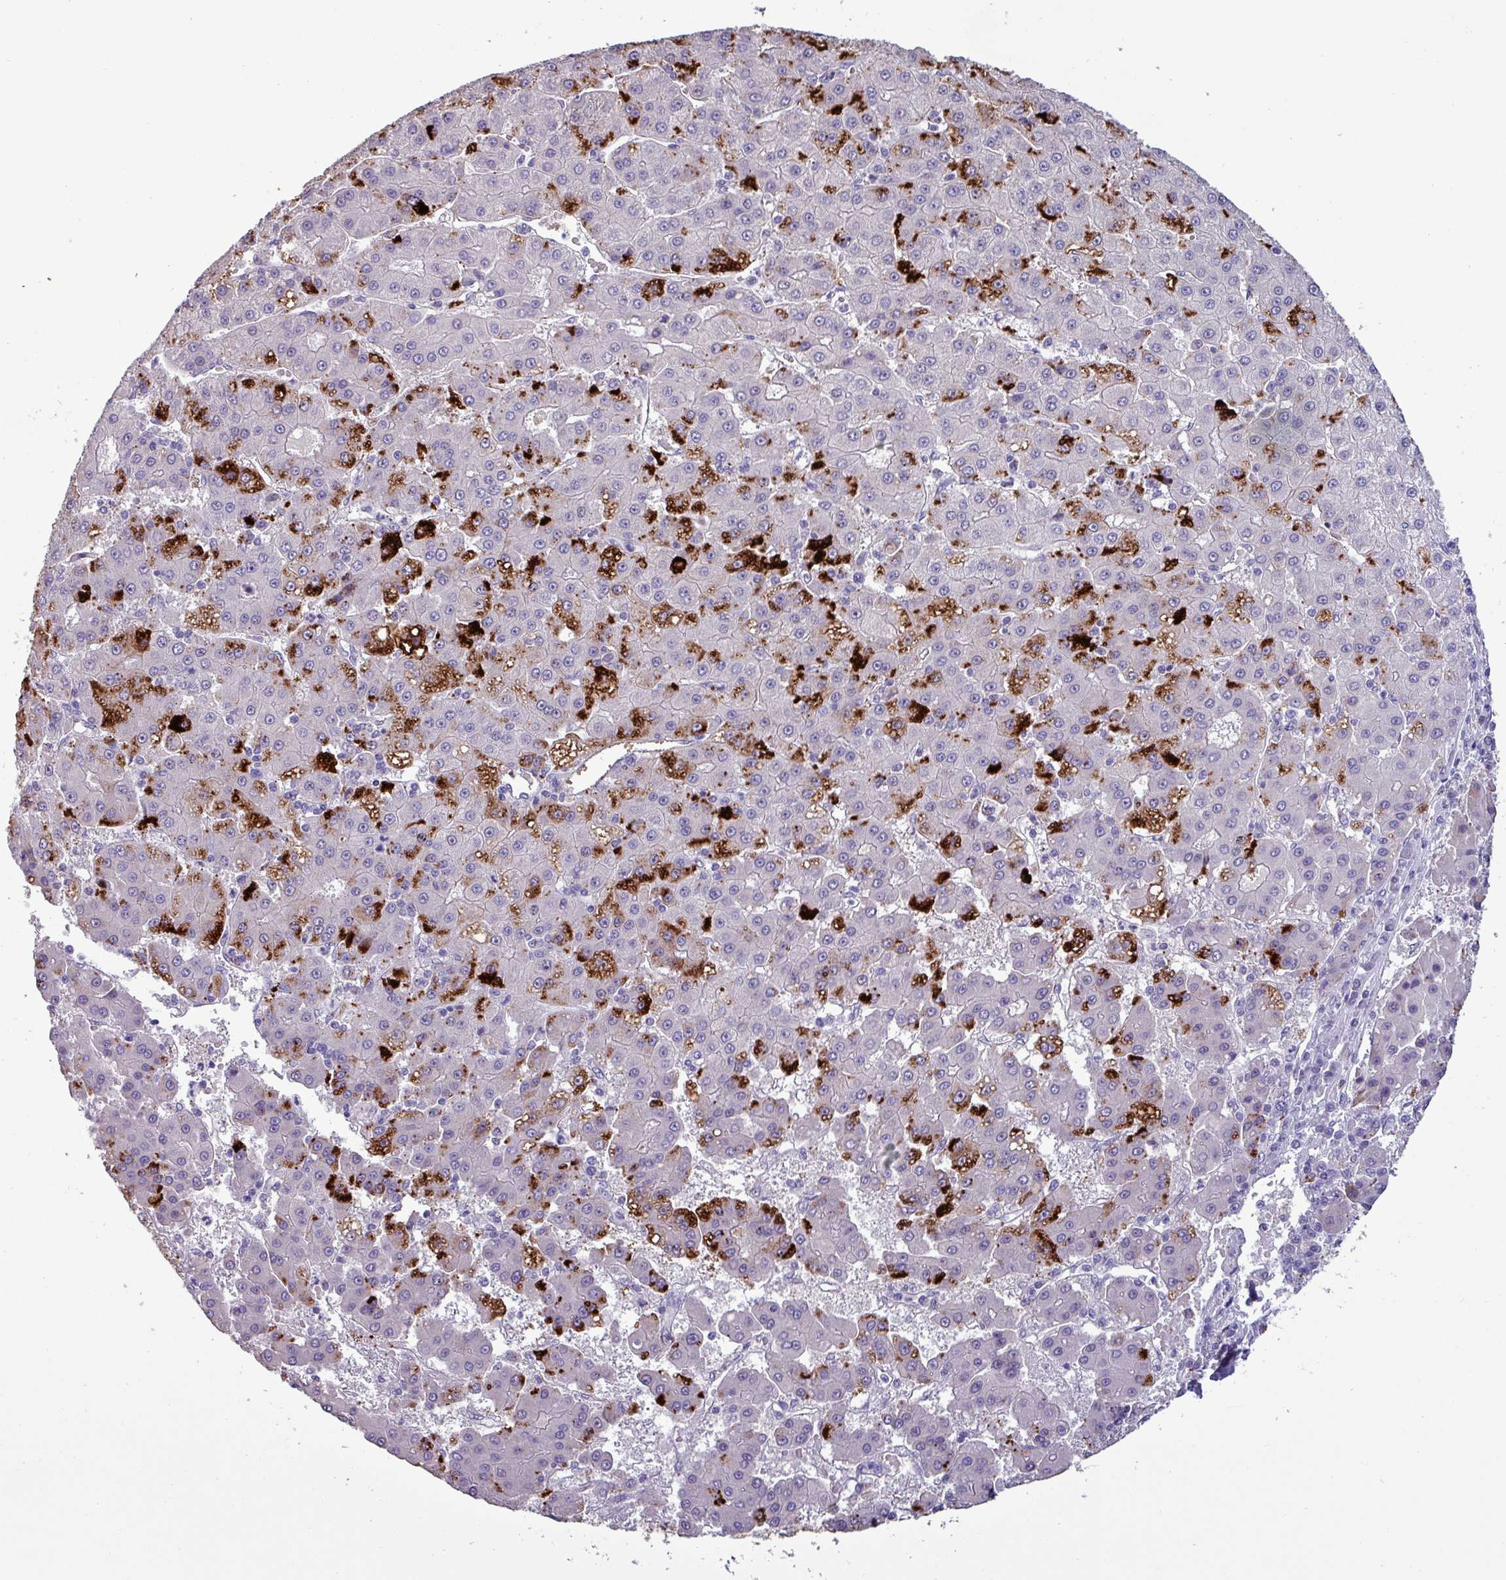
{"staining": {"intensity": "strong", "quantity": "25%-75%", "location": "cytoplasmic/membranous"}, "tissue": "liver cancer", "cell_type": "Tumor cells", "image_type": "cancer", "snomed": [{"axis": "morphology", "description": "Carcinoma, Hepatocellular, NOS"}, {"axis": "topography", "description": "Liver"}], "caption": "High-magnification brightfield microscopy of liver cancer stained with DAB (brown) and counterstained with hematoxylin (blue). tumor cells exhibit strong cytoplasmic/membranous positivity is present in about25%-75% of cells.", "gene": "PLIN2", "patient": {"sex": "male", "age": 76}}